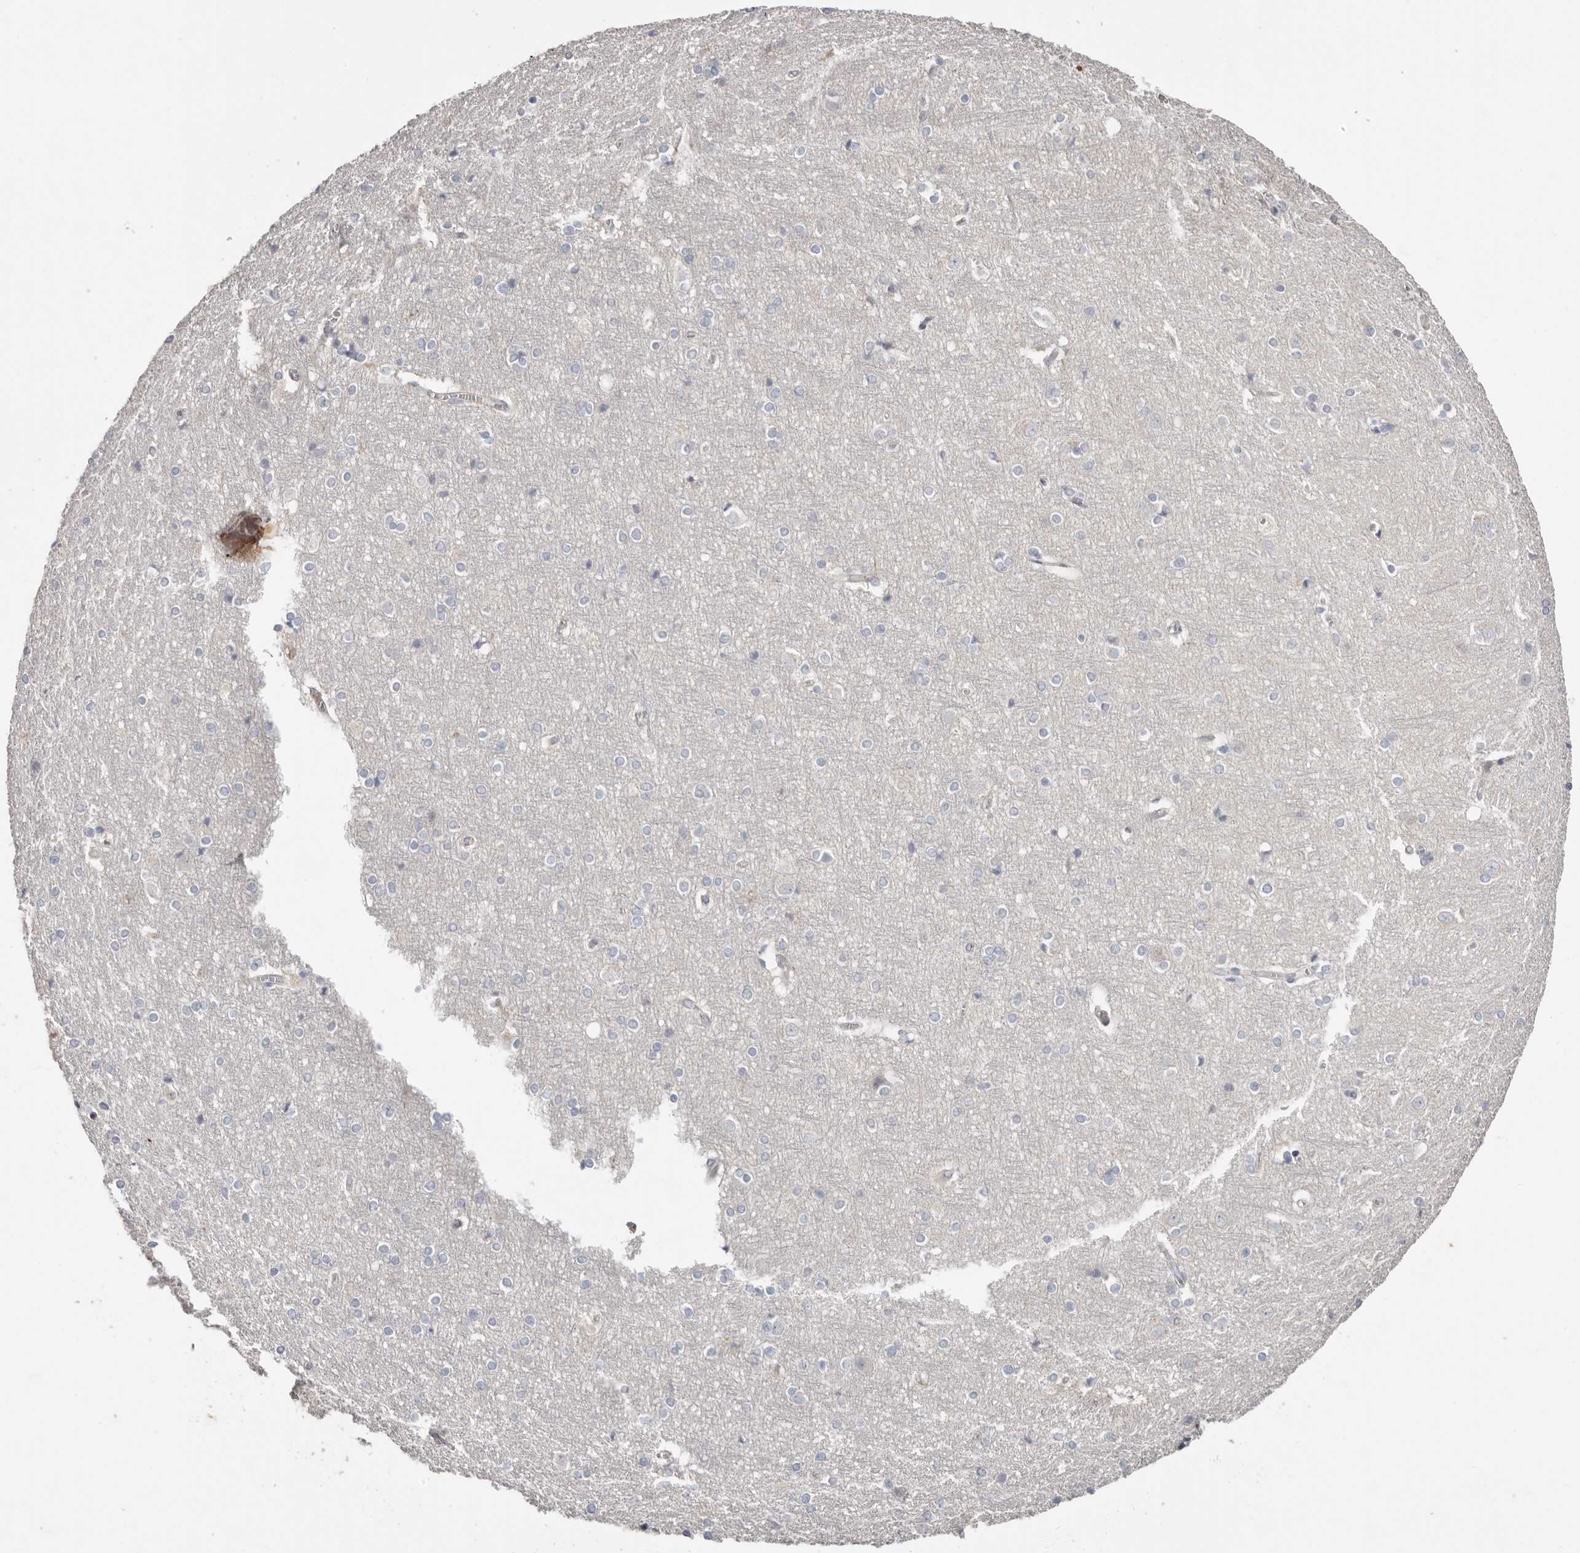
{"staining": {"intensity": "weak", "quantity": ">75%", "location": "cytoplasmic/membranous"}, "tissue": "cerebral cortex", "cell_type": "Endothelial cells", "image_type": "normal", "snomed": [{"axis": "morphology", "description": "Normal tissue, NOS"}, {"axis": "topography", "description": "Cerebral cortex"}], "caption": "Cerebral cortex stained for a protein (brown) exhibits weak cytoplasmic/membranous positive expression in approximately >75% of endothelial cells.", "gene": "S100A14", "patient": {"sex": "male", "age": 54}}